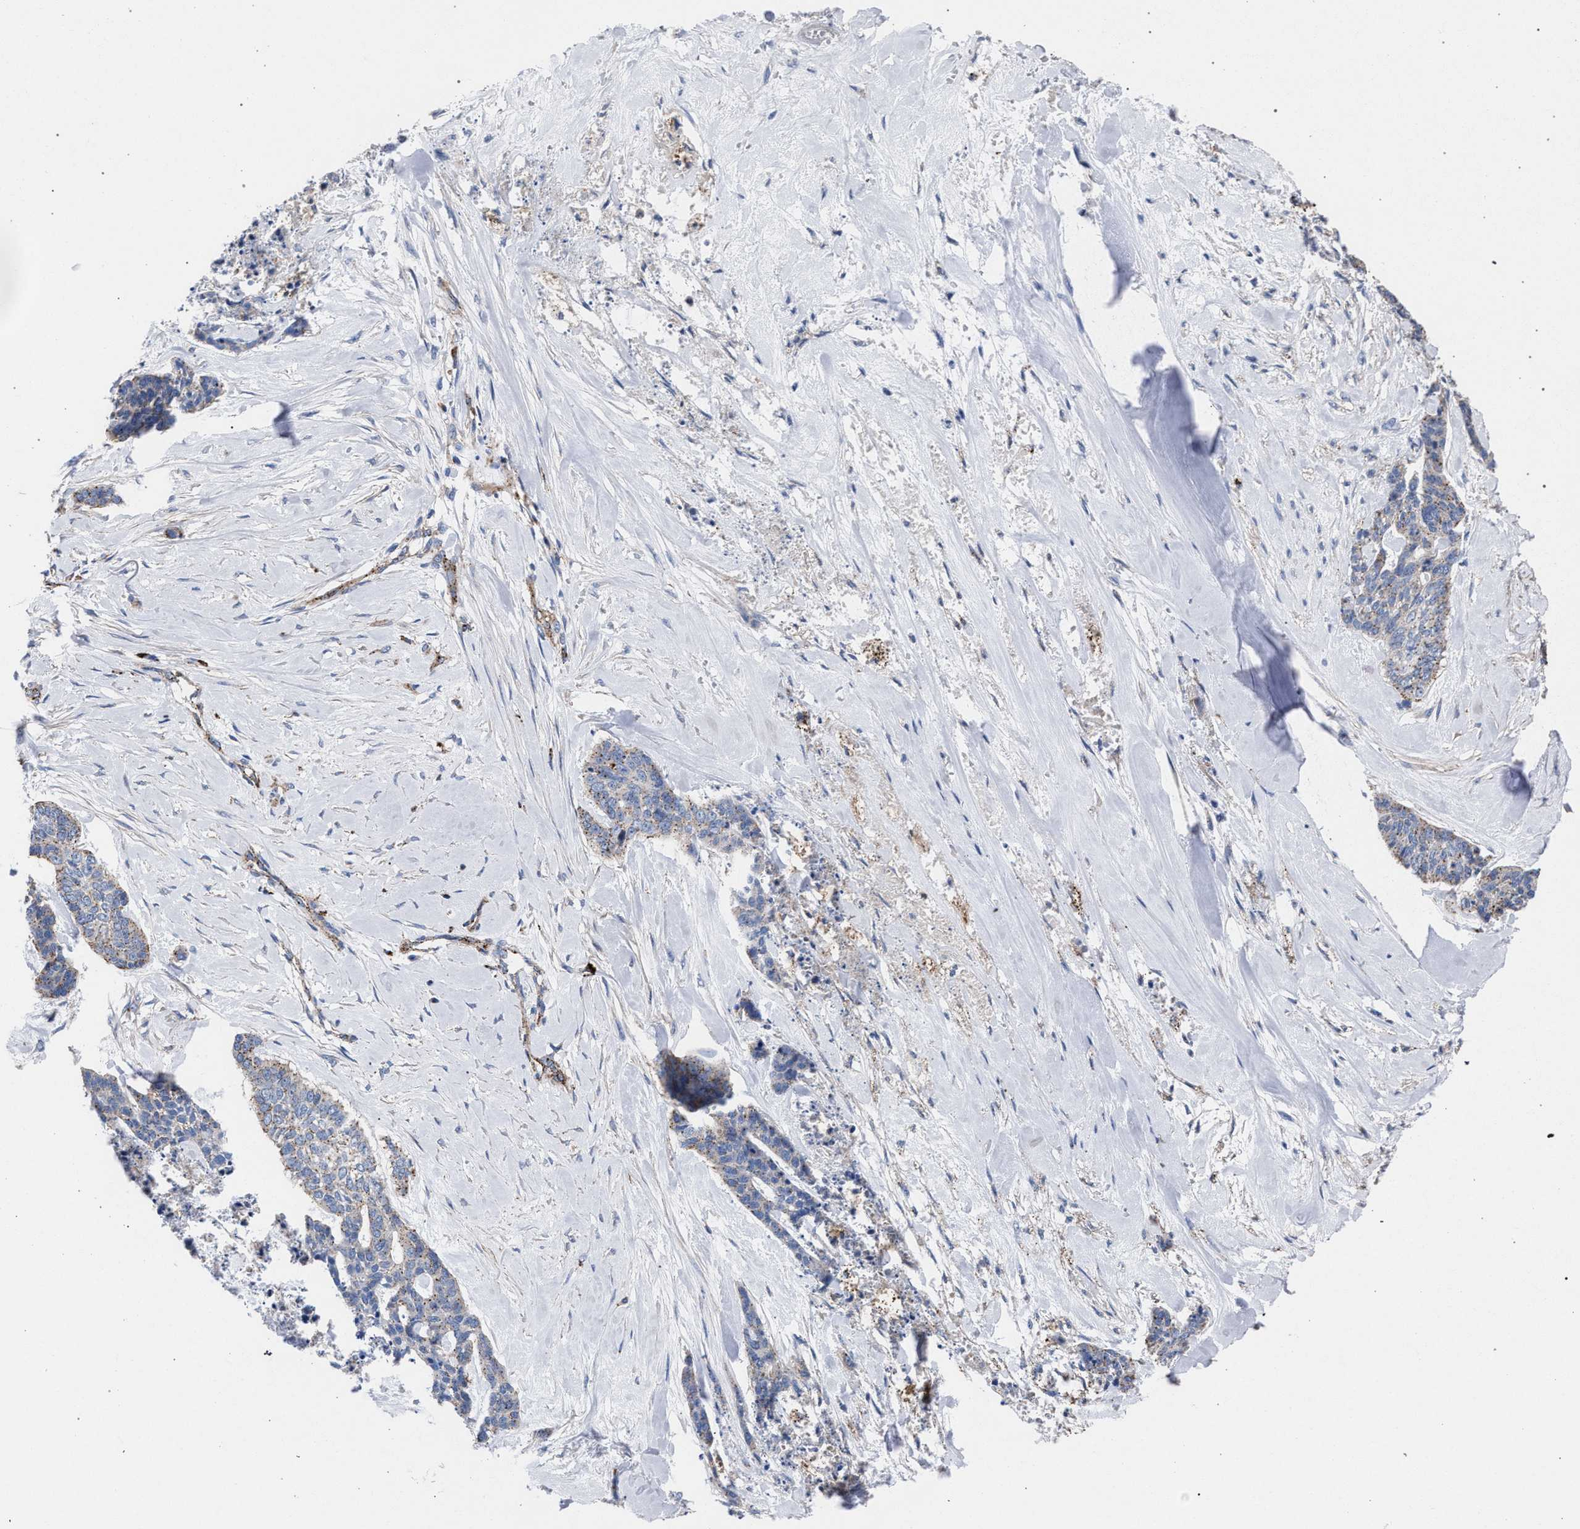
{"staining": {"intensity": "weak", "quantity": ">75%", "location": "cytoplasmic/membranous"}, "tissue": "skin cancer", "cell_type": "Tumor cells", "image_type": "cancer", "snomed": [{"axis": "morphology", "description": "Basal cell carcinoma"}, {"axis": "topography", "description": "Skin"}], "caption": "This image displays IHC staining of human skin cancer, with low weak cytoplasmic/membranous positivity in approximately >75% of tumor cells.", "gene": "PPT1", "patient": {"sex": "female", "age": 64}}